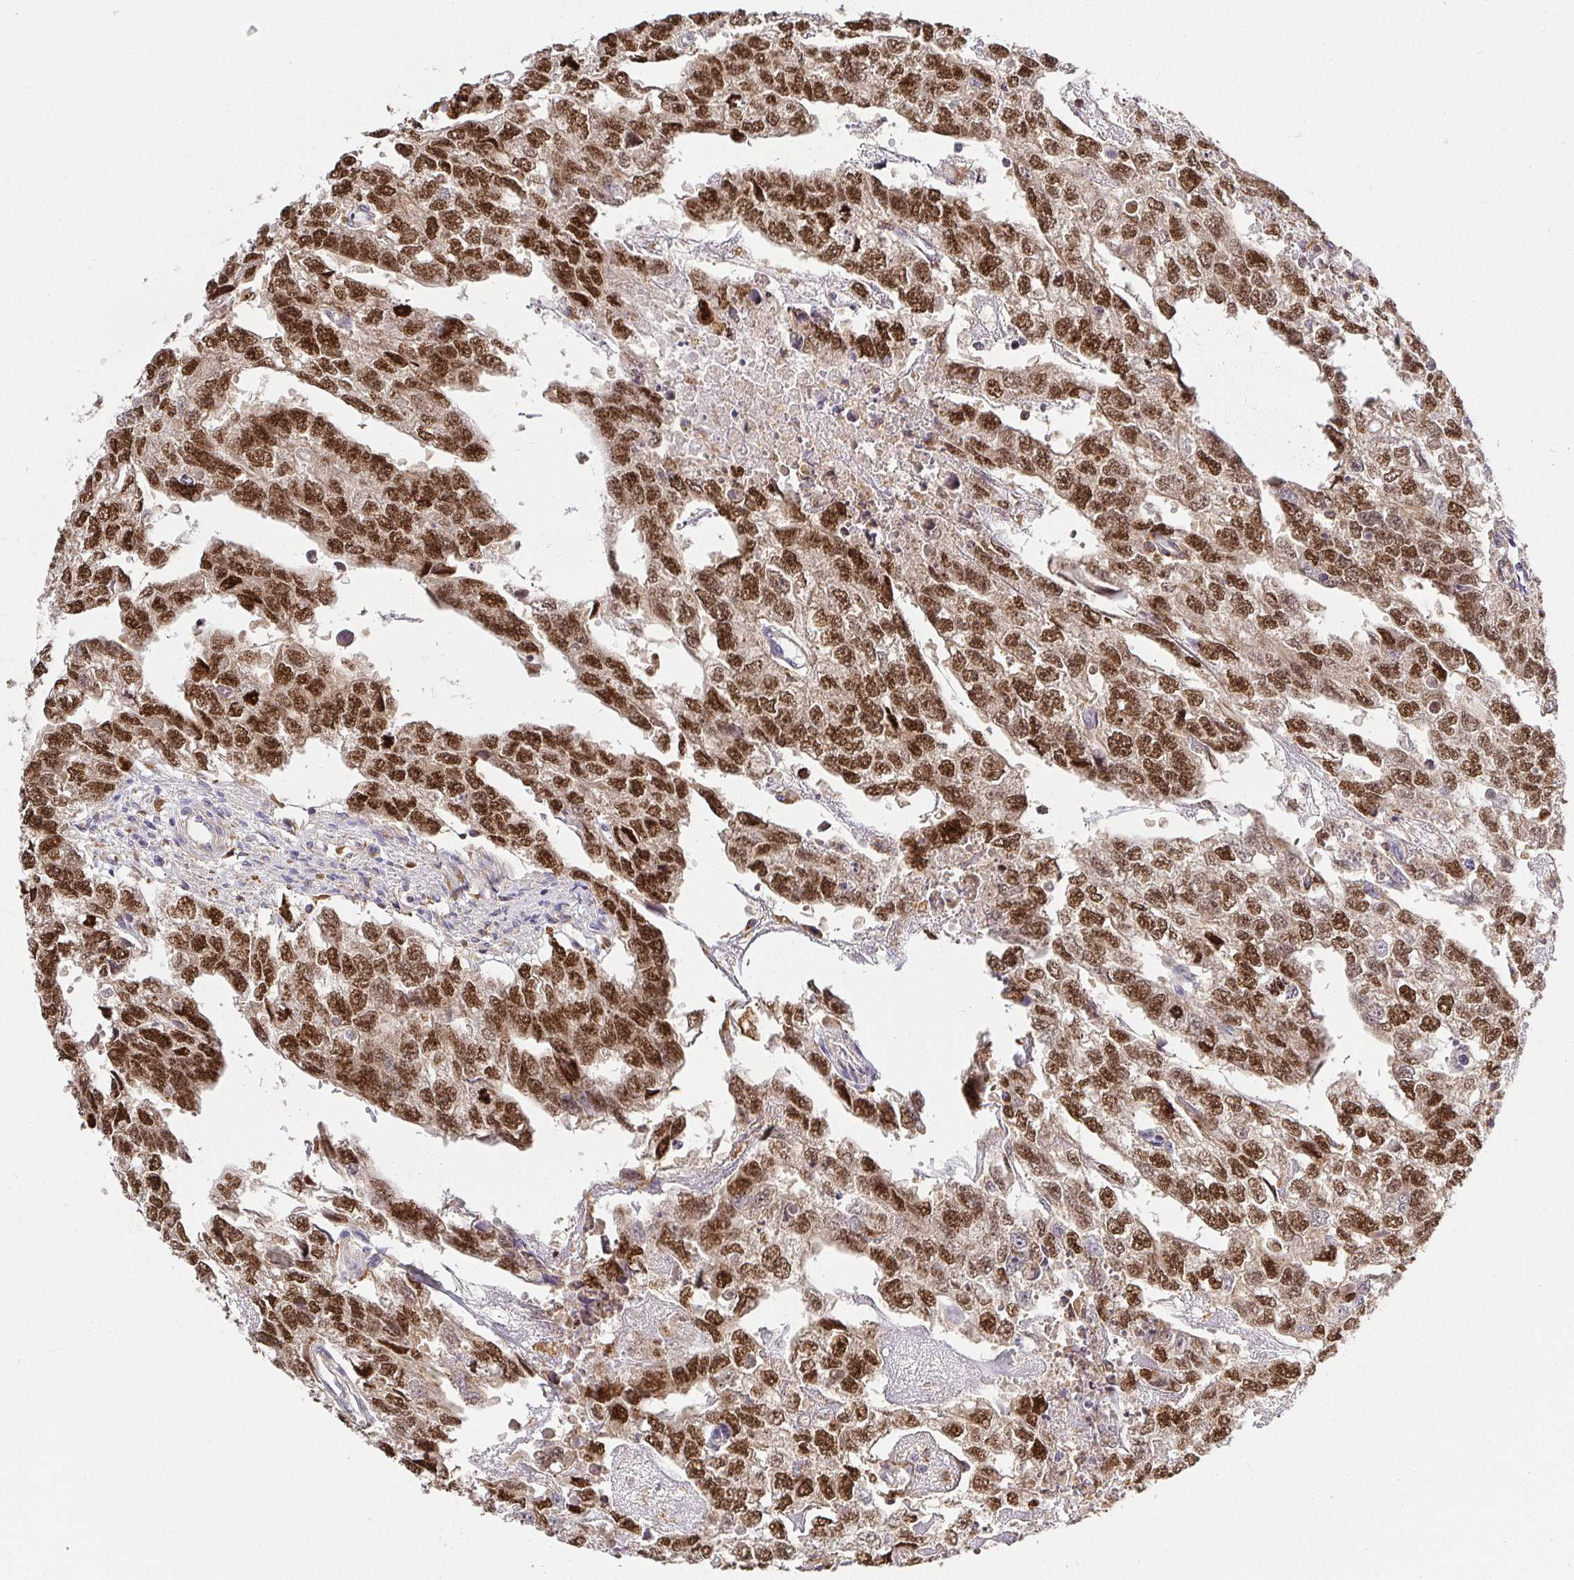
{"staining": {"intensity": "strong", "quantity": ">75%", "location": "nuclear"}, "tissue": "testis cancer", "cell_type": "Tumor cells", "image_type": "cancer", "snomed": [{"axis": "morphology", "description": "Carcinoma, Embryonal, NOS"}, {"axis": "morphology", "description": "Teratoma, malignant, NOS"}, {"axis": "topography", "description": "Testis"}], "caption": "Brown immunohistochemical staining in testis malignant teratoma displays strong nuclear staining in approximately >75% of tumor cells.", "gene": "ATP6V1F", "patient": {"sex": "male", "age": 44}}